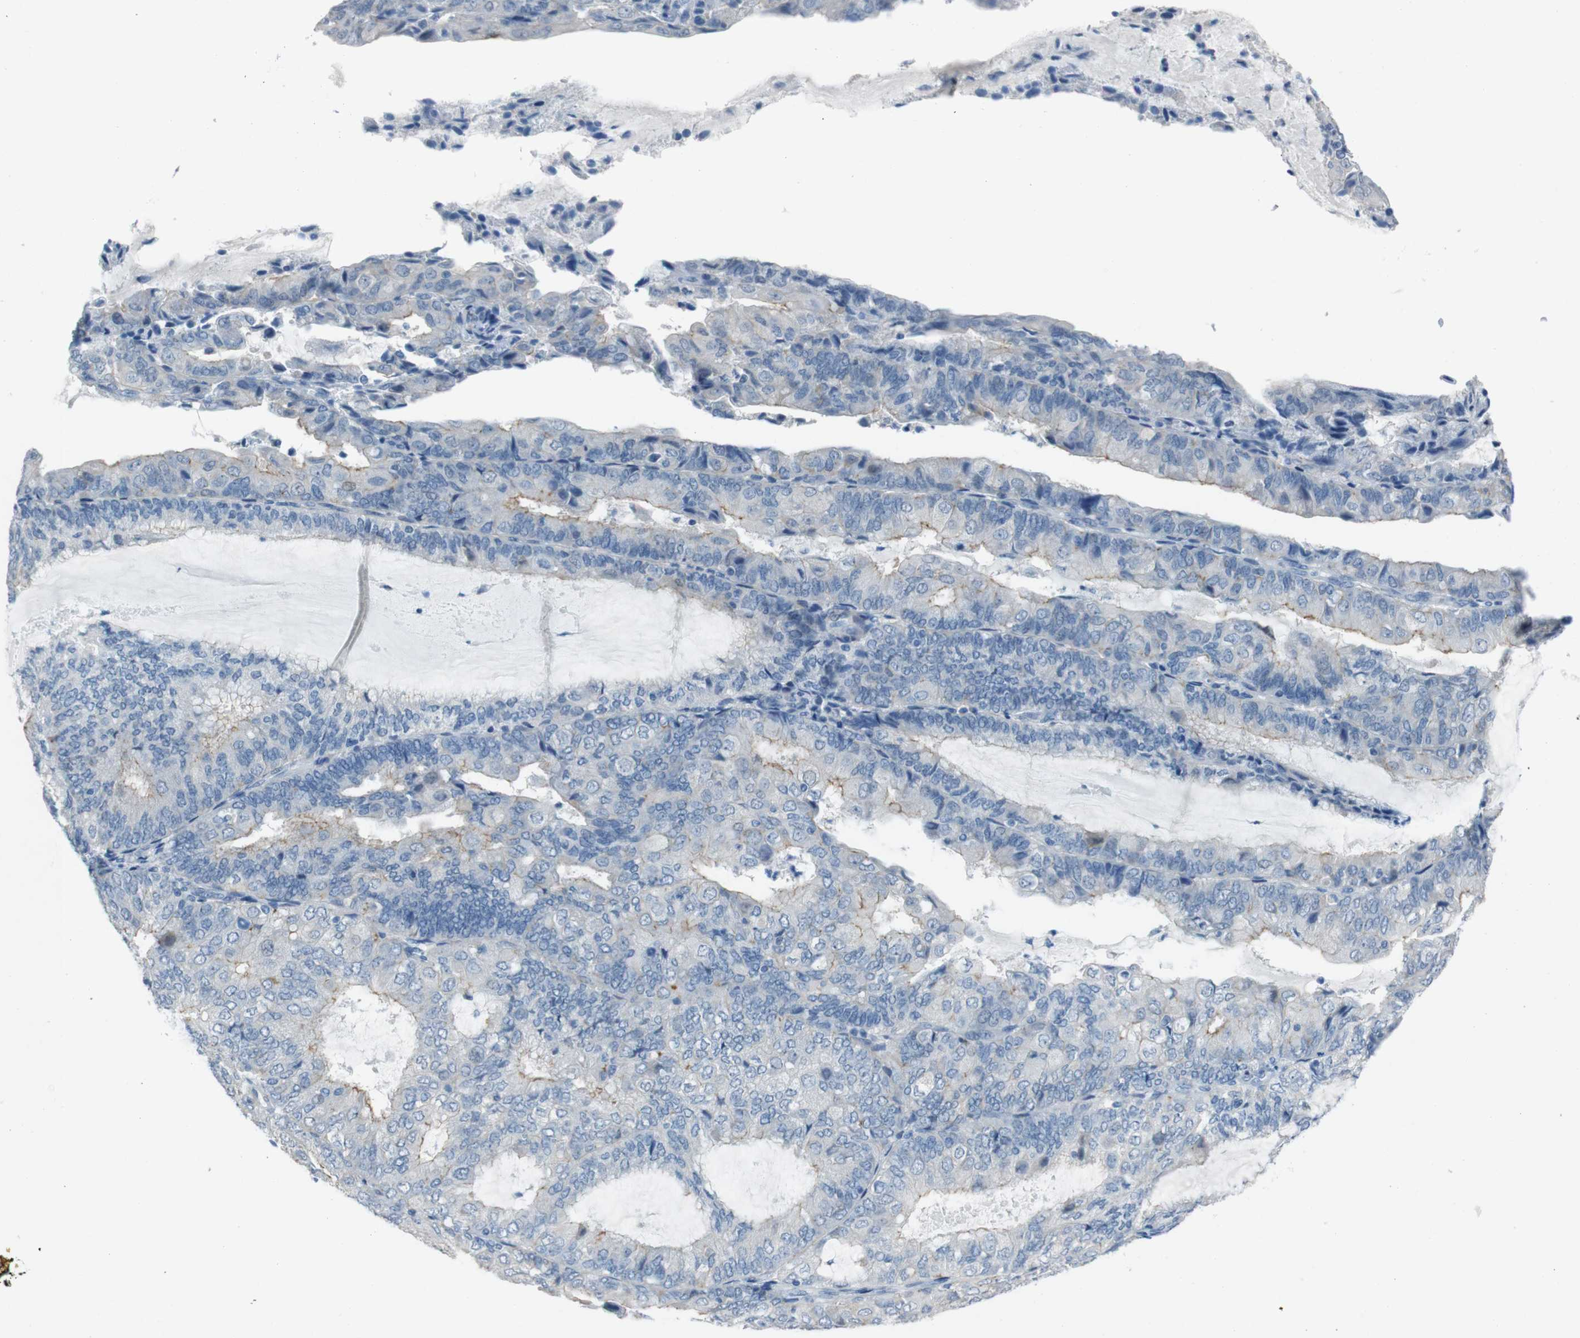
{"staining": {"intensity": "negative", "quantity": "none", "location": "none"}, "tissue": "endometrial cancer", "cell_type": "Tumor cells", "image_type": "cancer", "snomed": [{"axis": "morphology", "description": "Adenocarcinoma, NOS"}, {"axis": "topography", "description": "Endometrium"}], "caption": "This photomicrograph is of endometrial cancer stained with immunohistochemistry (IHC) to label a protein in brown with the nuclei are counter-stained blue. There is no expression in tumor cells.", "gene": "HRH2", "patient": {"sex": "female", "age": 81}}